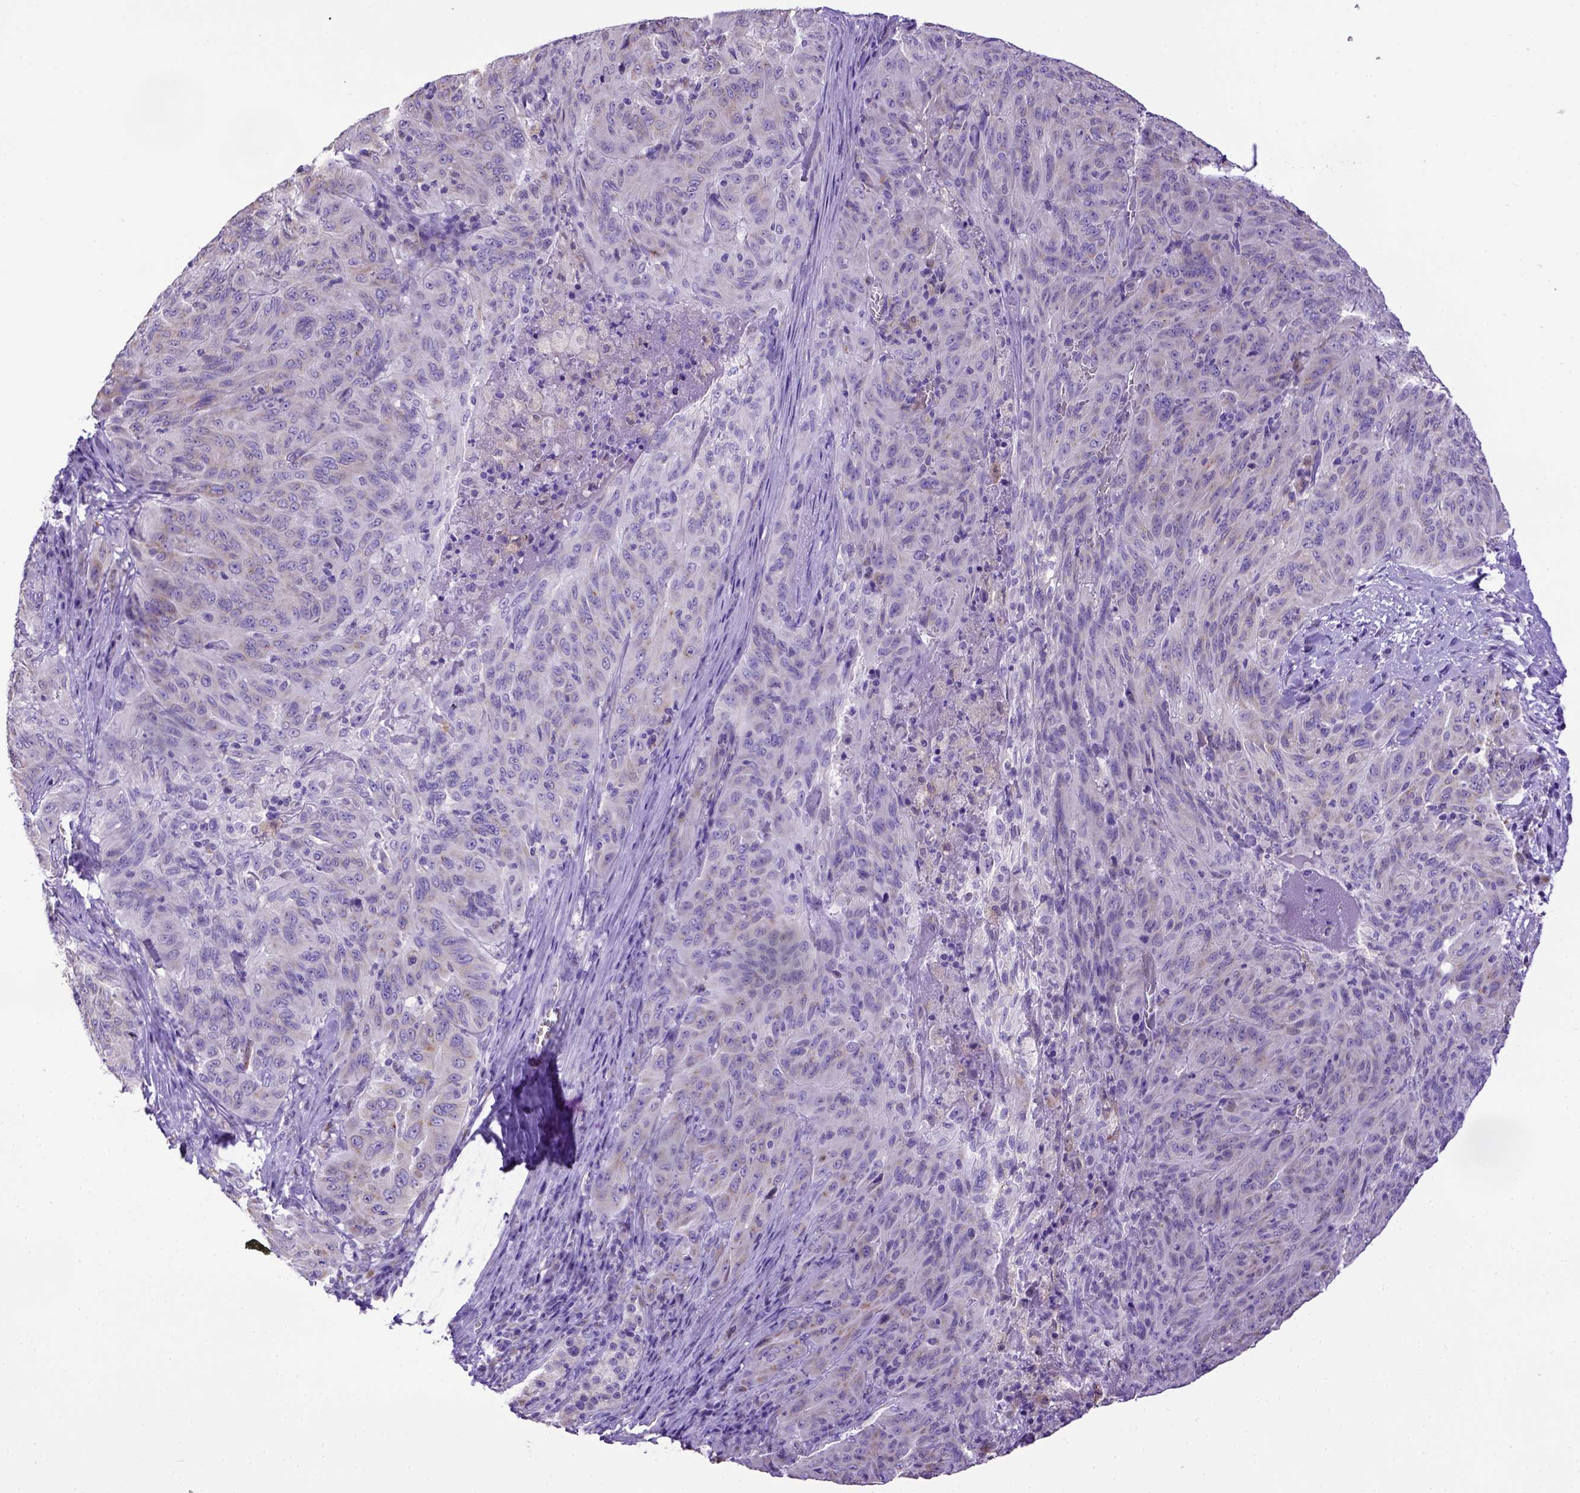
{"staining": {"intensity": "negative", "quantity": "none", "location": "none"}, "tissue": "pancreatic cancer", "cell_type": "Tumor cells", "image_type": "cancer", "snomed": [{"axis": "morphology", "description": "Adenocarcinoma, NOS"}, {"axis": "topography", "description": "Pancreas"}], "caption": "DAB immunohistochemical staining of human adenocarcinoma (pancreatic) exhibits no significant expression in tumor cells.", "gene": "SPEF1", "patient": {"sex": "male", "age": 63}}